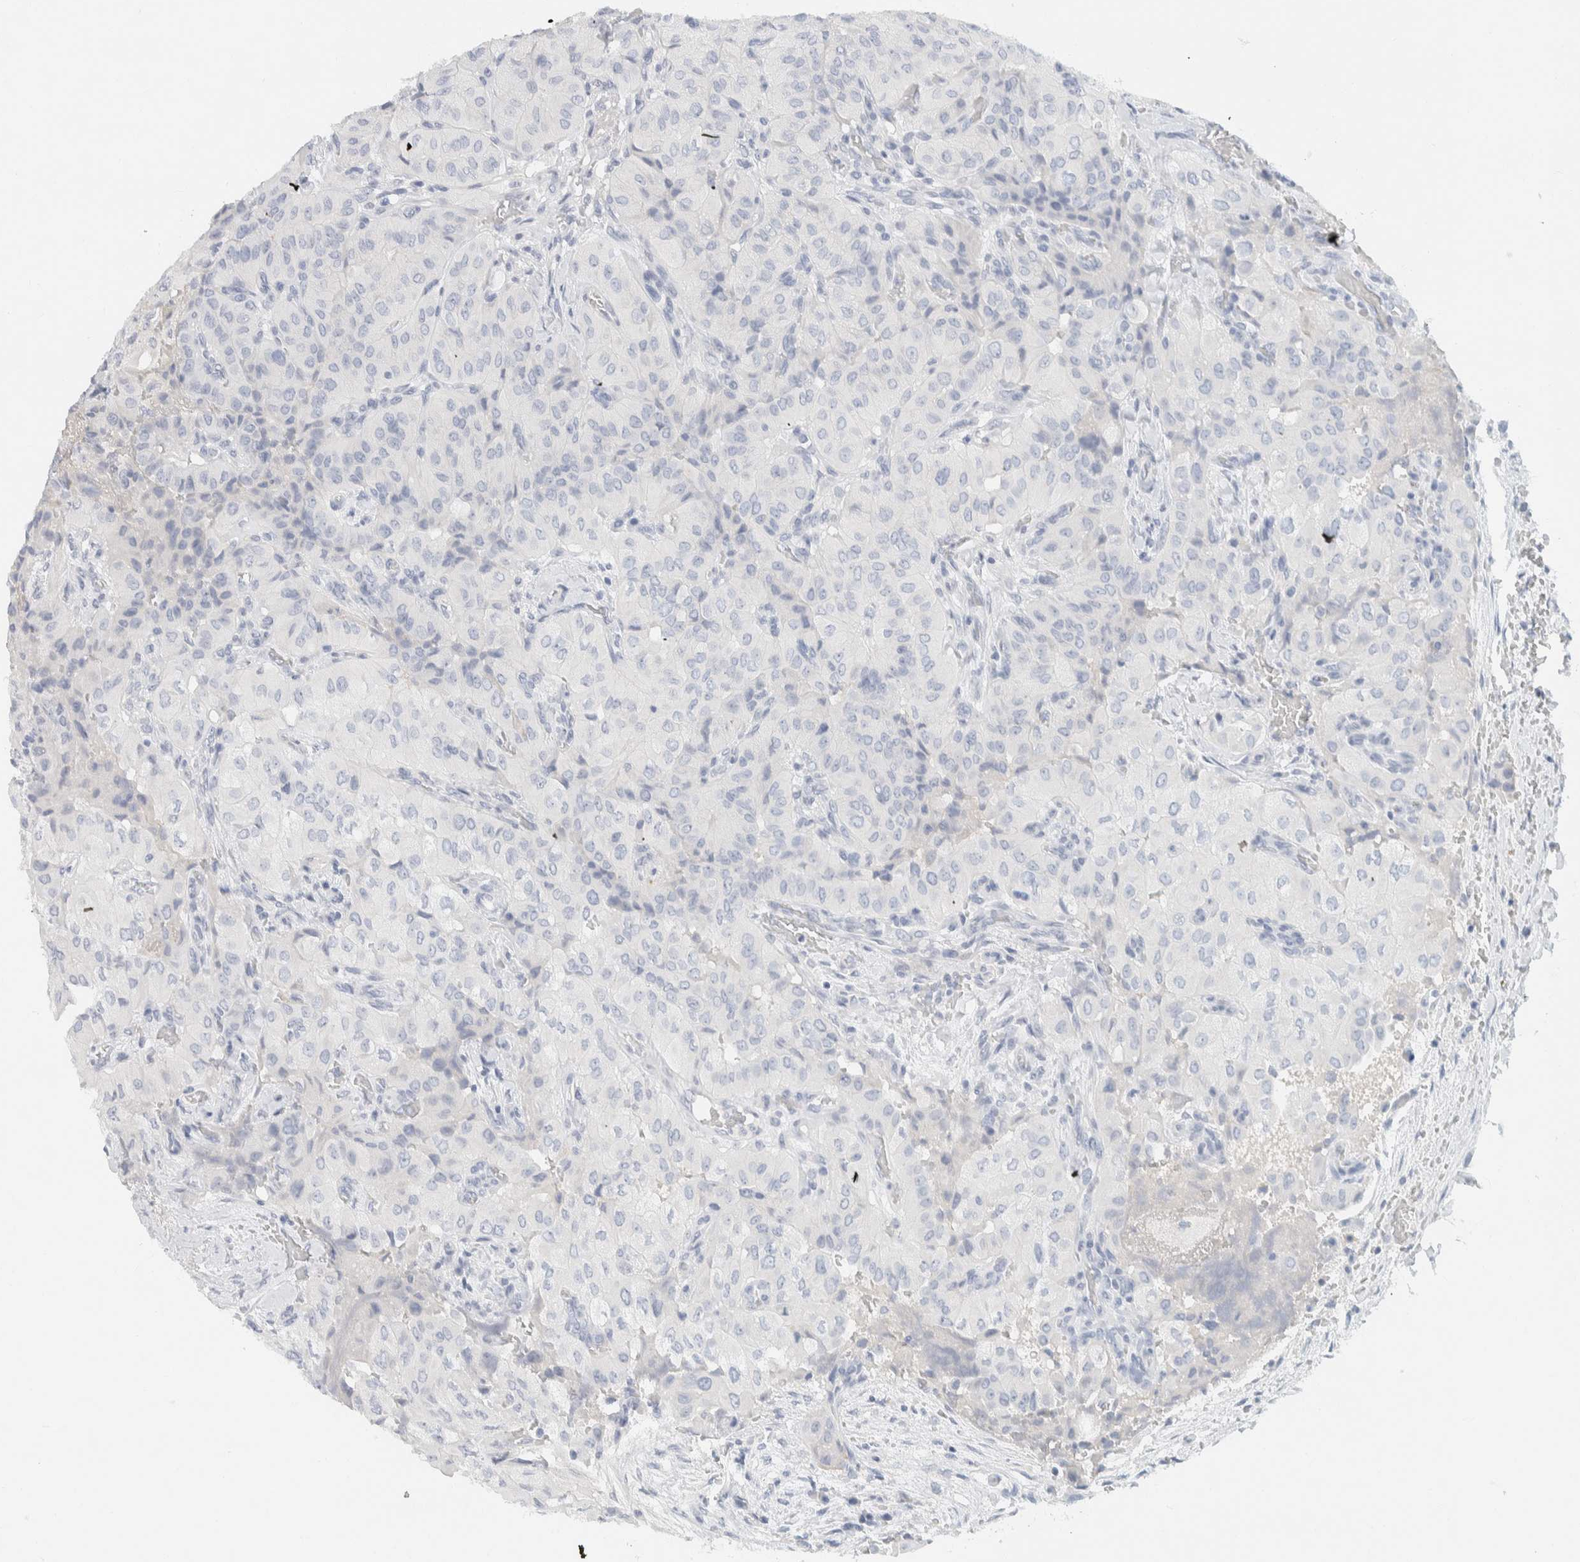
{"staining": {"intensity": "negative", "quantity": "none", "location": "none"}, "tissue": "thyroid cancer", "cell_type": "Tumor cells", "image_type": "cancer", "snomed": [{"axis": "morphology", "description": "Papillary adenocarcinoma, NOS"}, {"axis": "topography", "description": "Thyroid gland"}], "caption": "High power microscopy image of an immunohistochemistry (IHC) image of papillary adenocarcinoma (thyroid), revealing no significant expression in tumor cells.", "gene": "ALOX12B", "patient": {"sex": "female", "age": 59}}